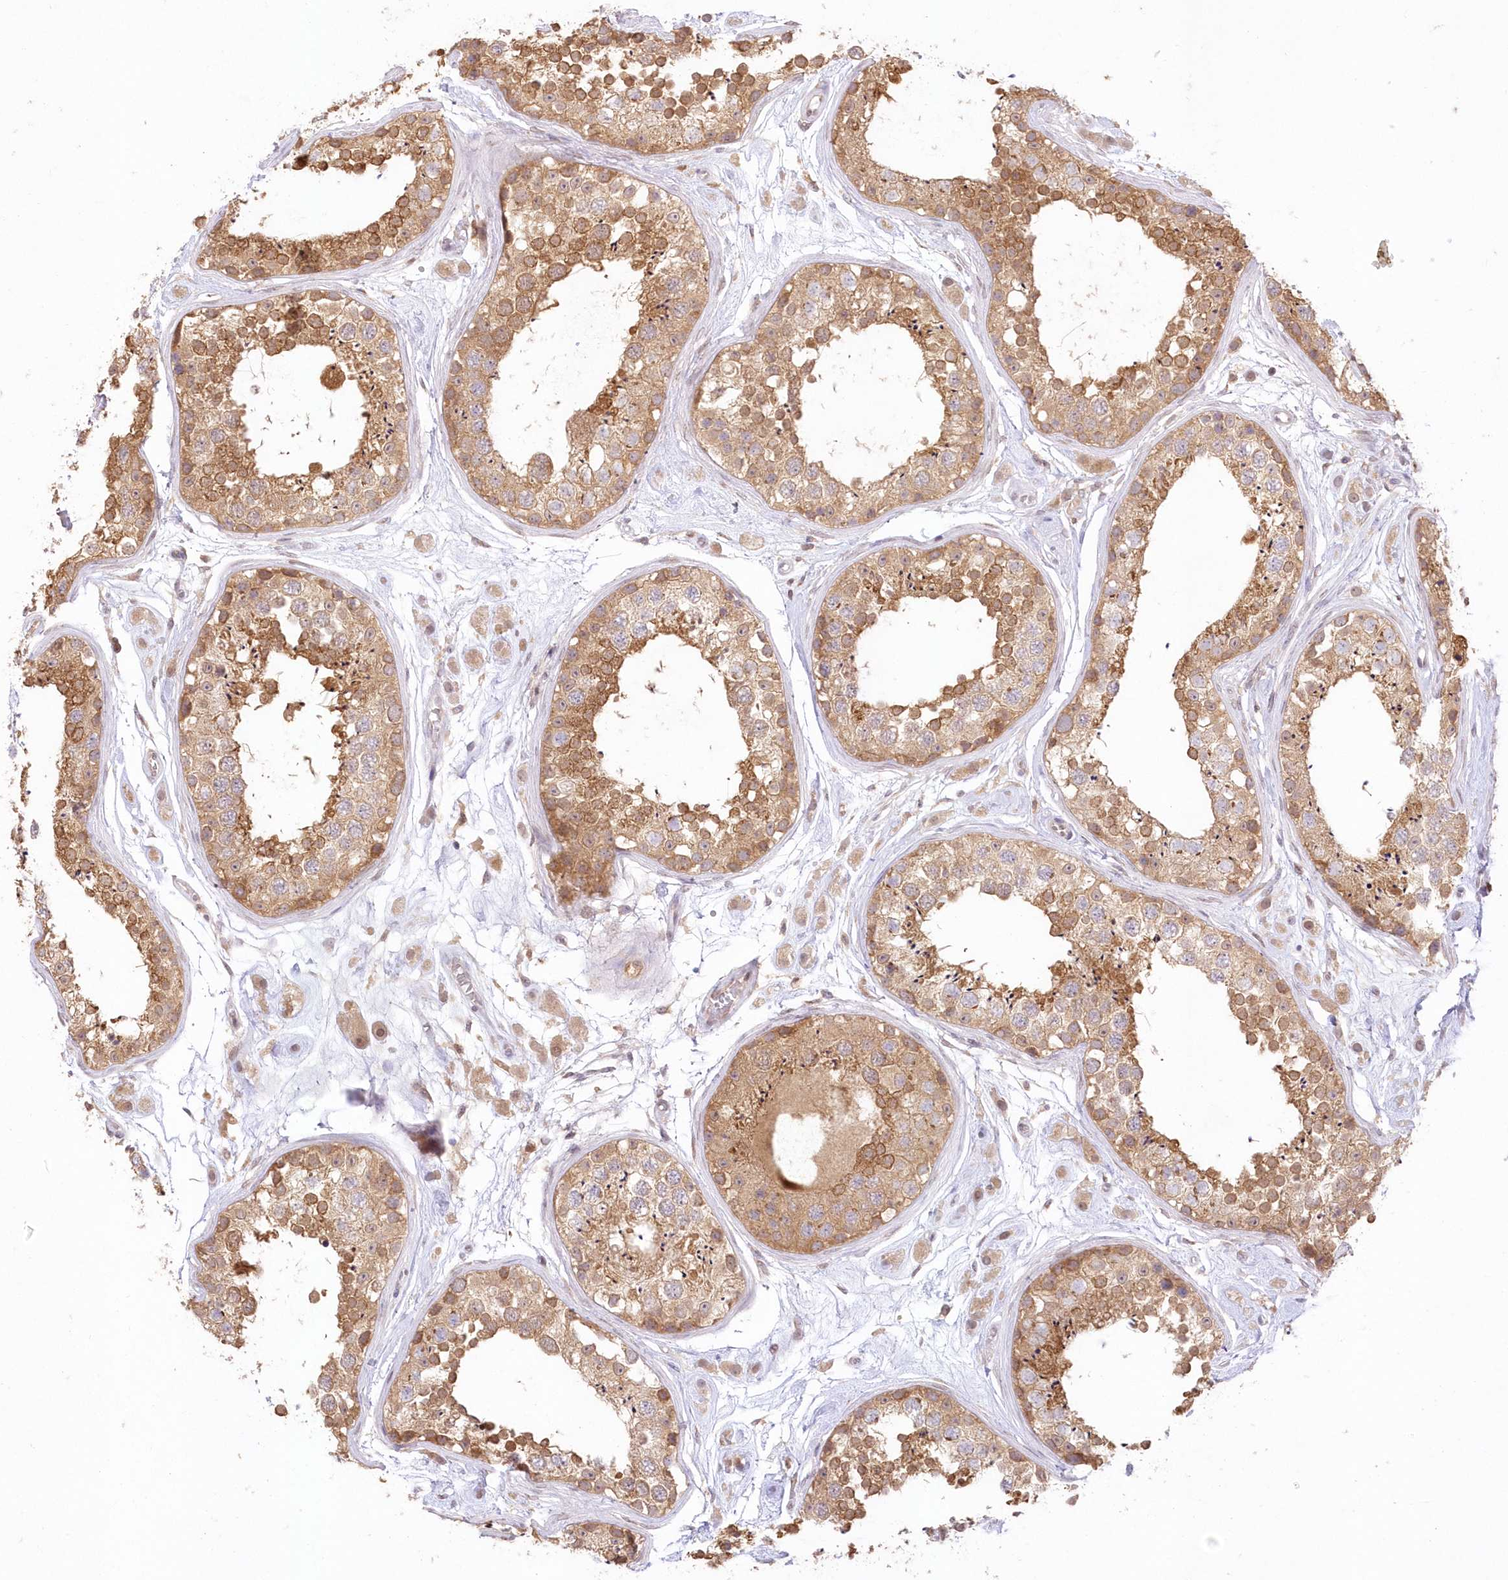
{"staining": {"intensity": "moderate", "quantity": ">75%", "location": "cytoplasmic/membranous"}, "tissue": "testis", "cell_type": "Cells in seminiferous ducts", "image_type": "normal", "snomed": [{"axis": "morphology", "description": "Normal tissue, NOS"}, {"axis": "topography", "description": "Testis"}], "caption": "This is a photomicrograph of immunohistochemistry staining of normal testis, which shows moderate positivity in the cytoplasmic/membranous of cells in seminiferous ducts.", "gene": "RNPEP", "patient": {"sex": "male", "age": 25}}